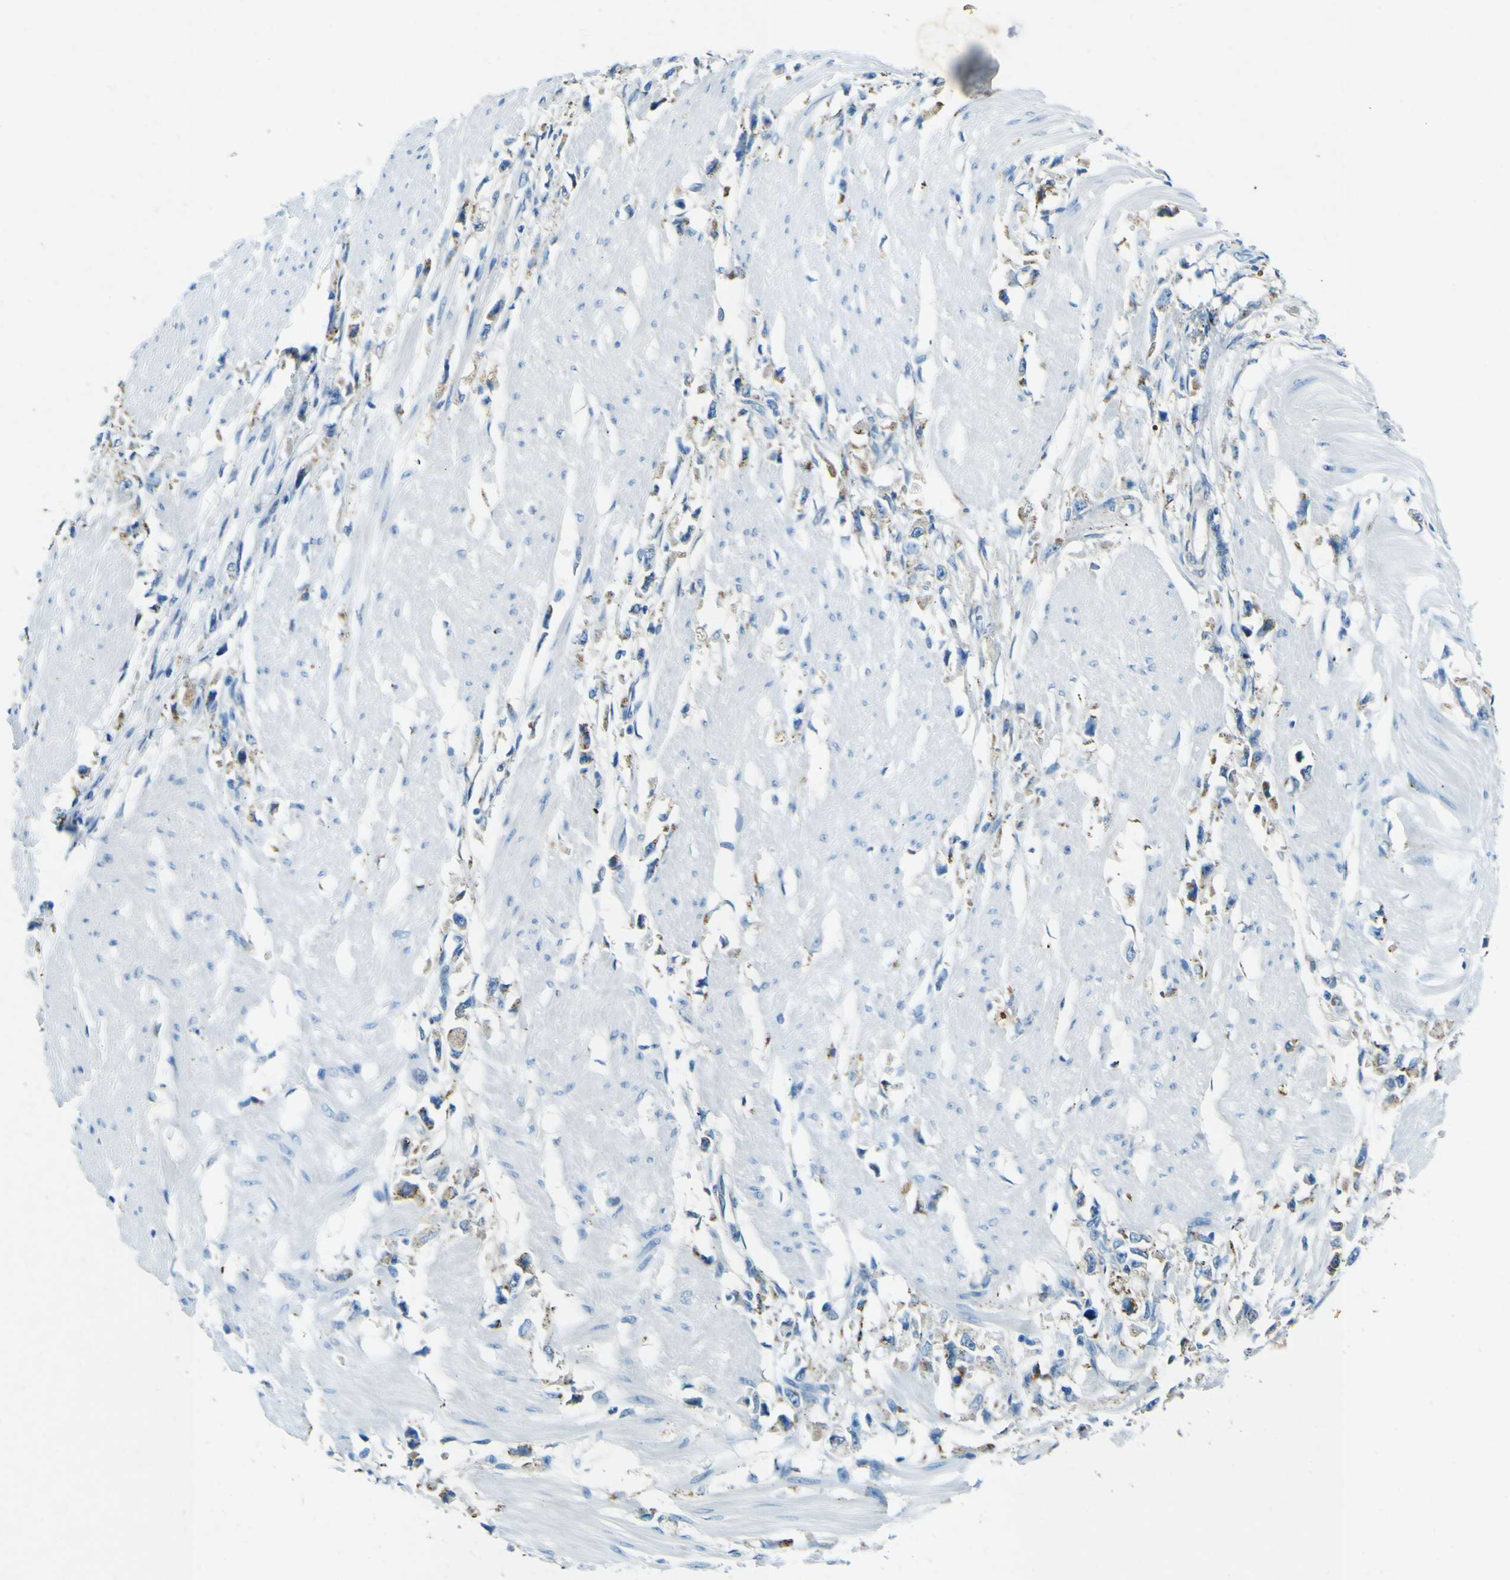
{"staining": {"intensity": "negative", "quantity": "none", "location": "none"}, "tissue": "stomach cancer", "cell_type": "Tumor cells", "image_type": "cancer", "snomed": [{"axis": "morphology", "description": "Adenocarcinoma, NOS"}, {"axis": "topography", "description": "Stomach"}], "caption": "Human adenocarcinoma (stomach) stained for a protein using immunohistochemistry shows no staining in tumor cells.", "gene": "PDE9A", "patient": {"sex": "female", "age": 59}}